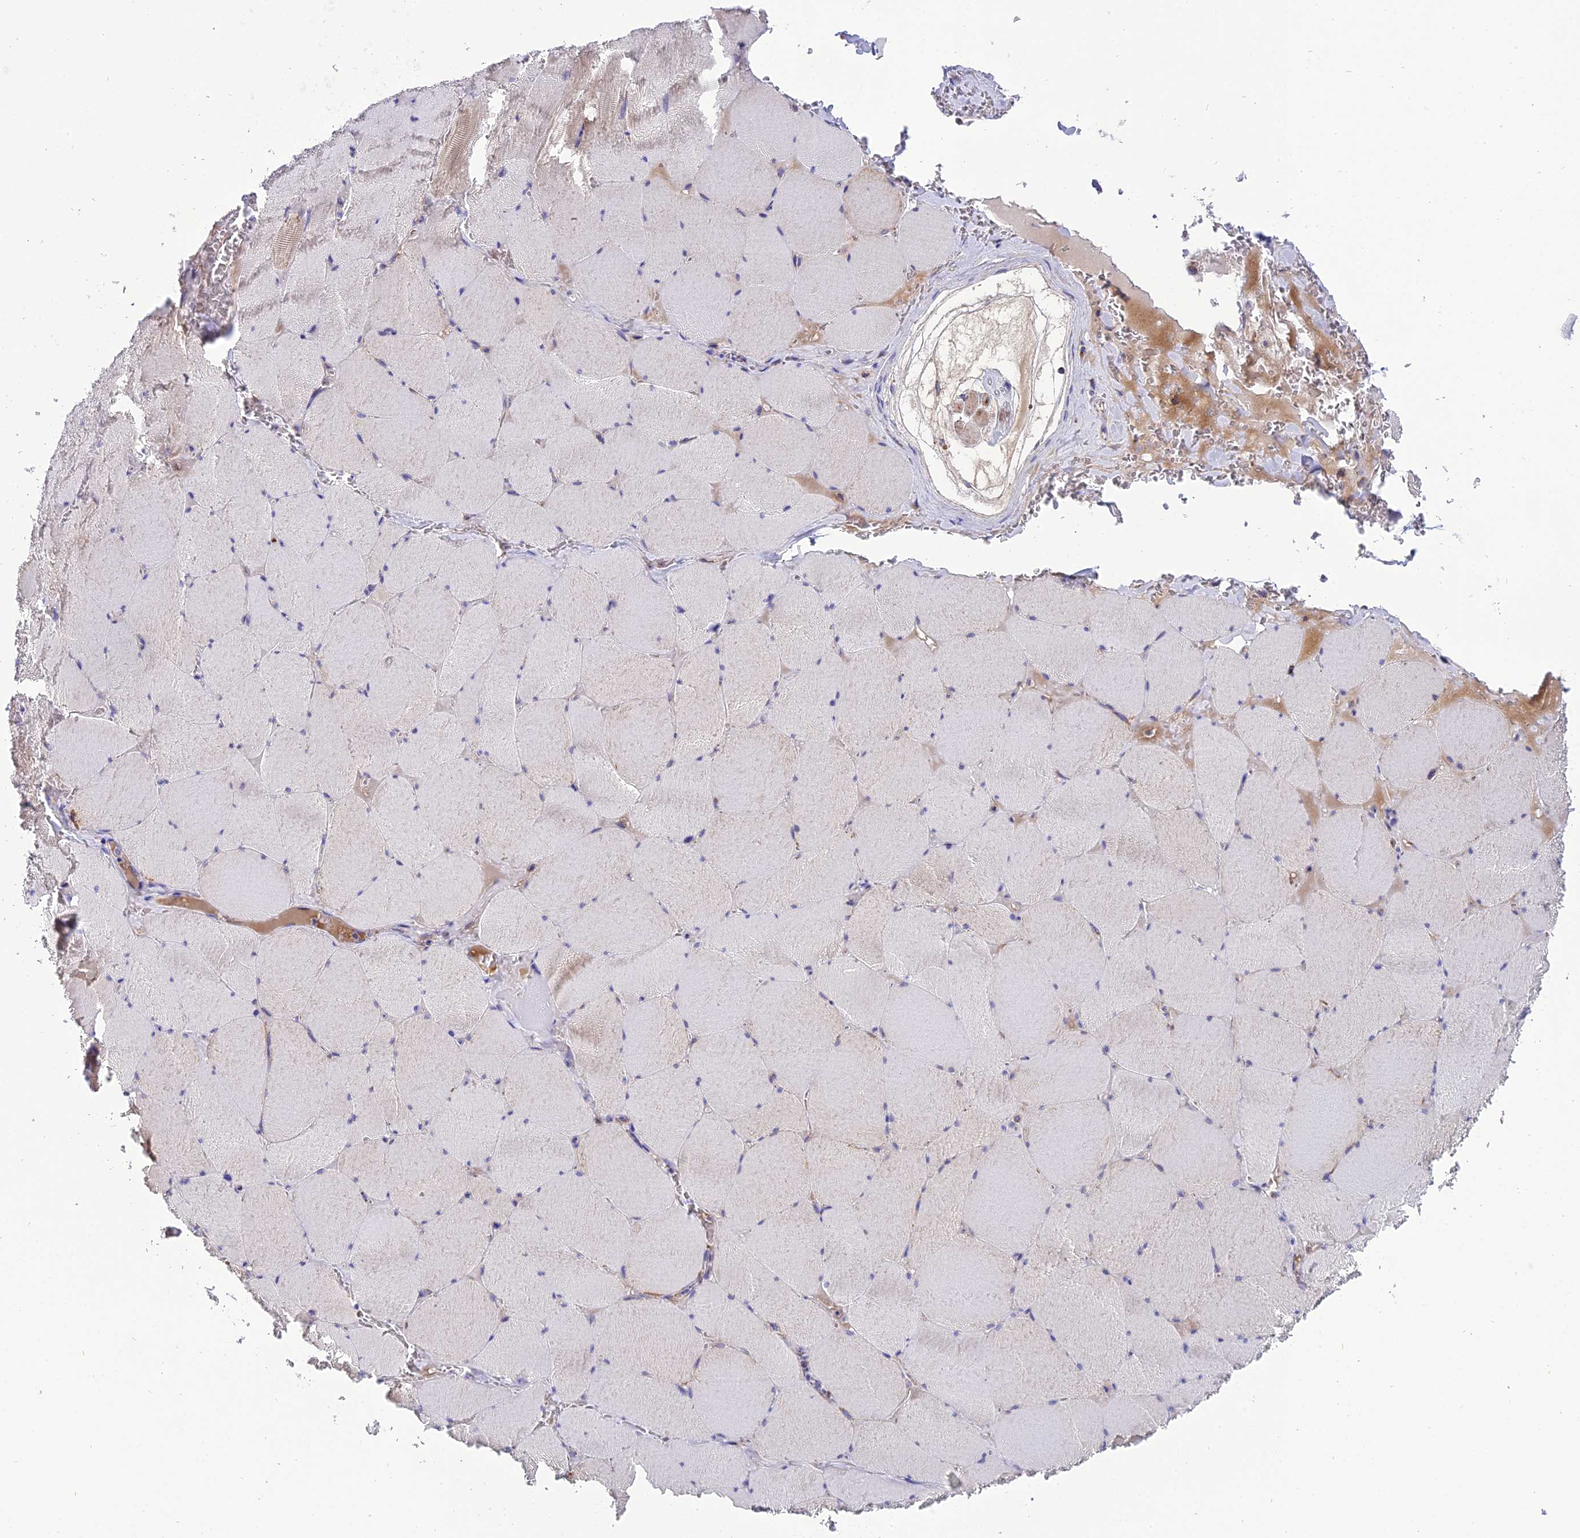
{"staining": {"intensity": "weak", "quantity": "25%-75%", "location": "cytoplasmic/membranous"}, "tissue": "skeletal muscle", "cell_type": "Myocytes", "image_type": "normal", "snomed": [{"axis": "morphology", "description": "Normal tissue, NOS"}, {"axis": "topography", "description": "Skeletal muscle"}, {"axis": "topography", "description": "Head-Neck"}], "caption": "Skeletal muscle stained with DAB IHC shows low levels of weak cytoplasmic/membranous expression in approximately 25%-75% of myocytes.", "gene": "MRPS34", "patient": {"sex": "male", "age": 66}}